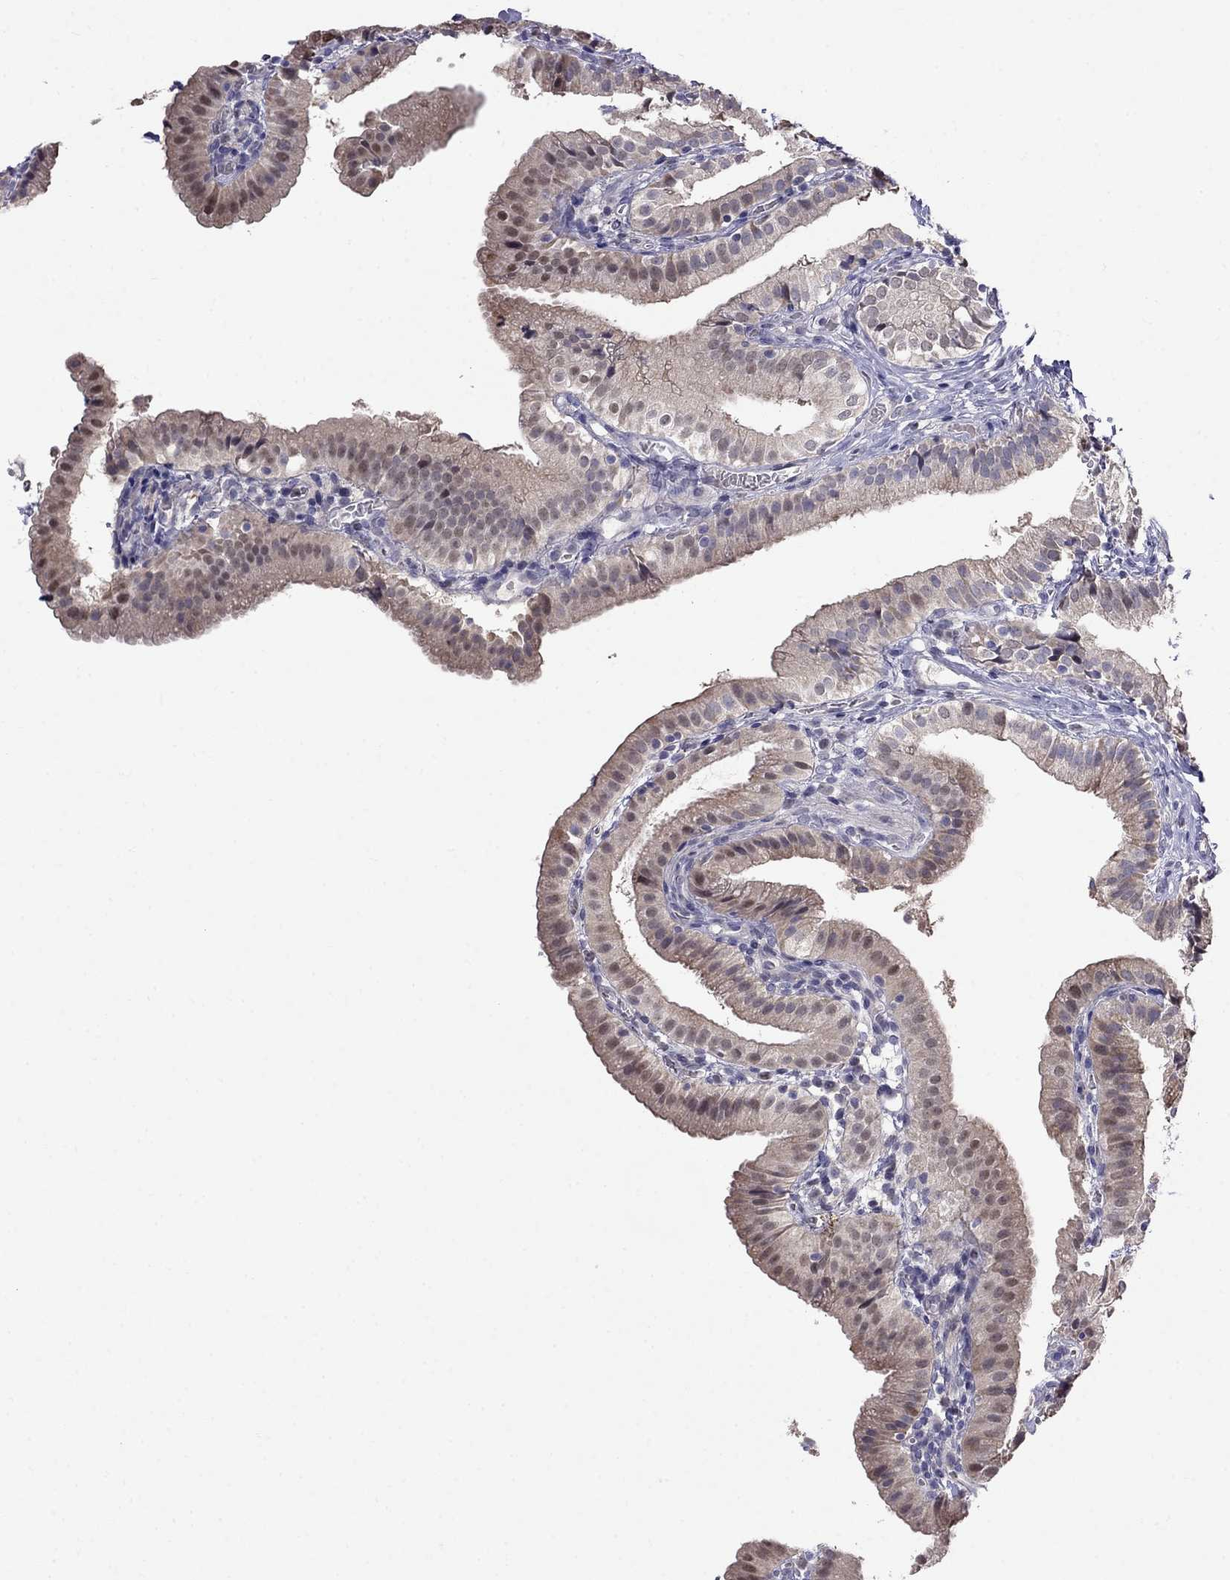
{"staining": {"intensity": "moderate", "quantity": "<25%", "location": "cytoplasmic/membranous"}, "tissue": "gallbladder", "cell_type": "Glandular cells", "image_type": "normal", "snomed": [{"axis": "morphology", "description": "Normal tissue, NOS"}, {"axis": "topography", "description": "Gallbladder"}], "caption": "The micrograph shows immunohistochemical staining of normal gallbladder. There is moderate cytoplasmic/membranous staining is appreciated in approximately <25% of glandular cells.", "gene": "LRRC39", "patient": {"sex": "female", "age": 47}}